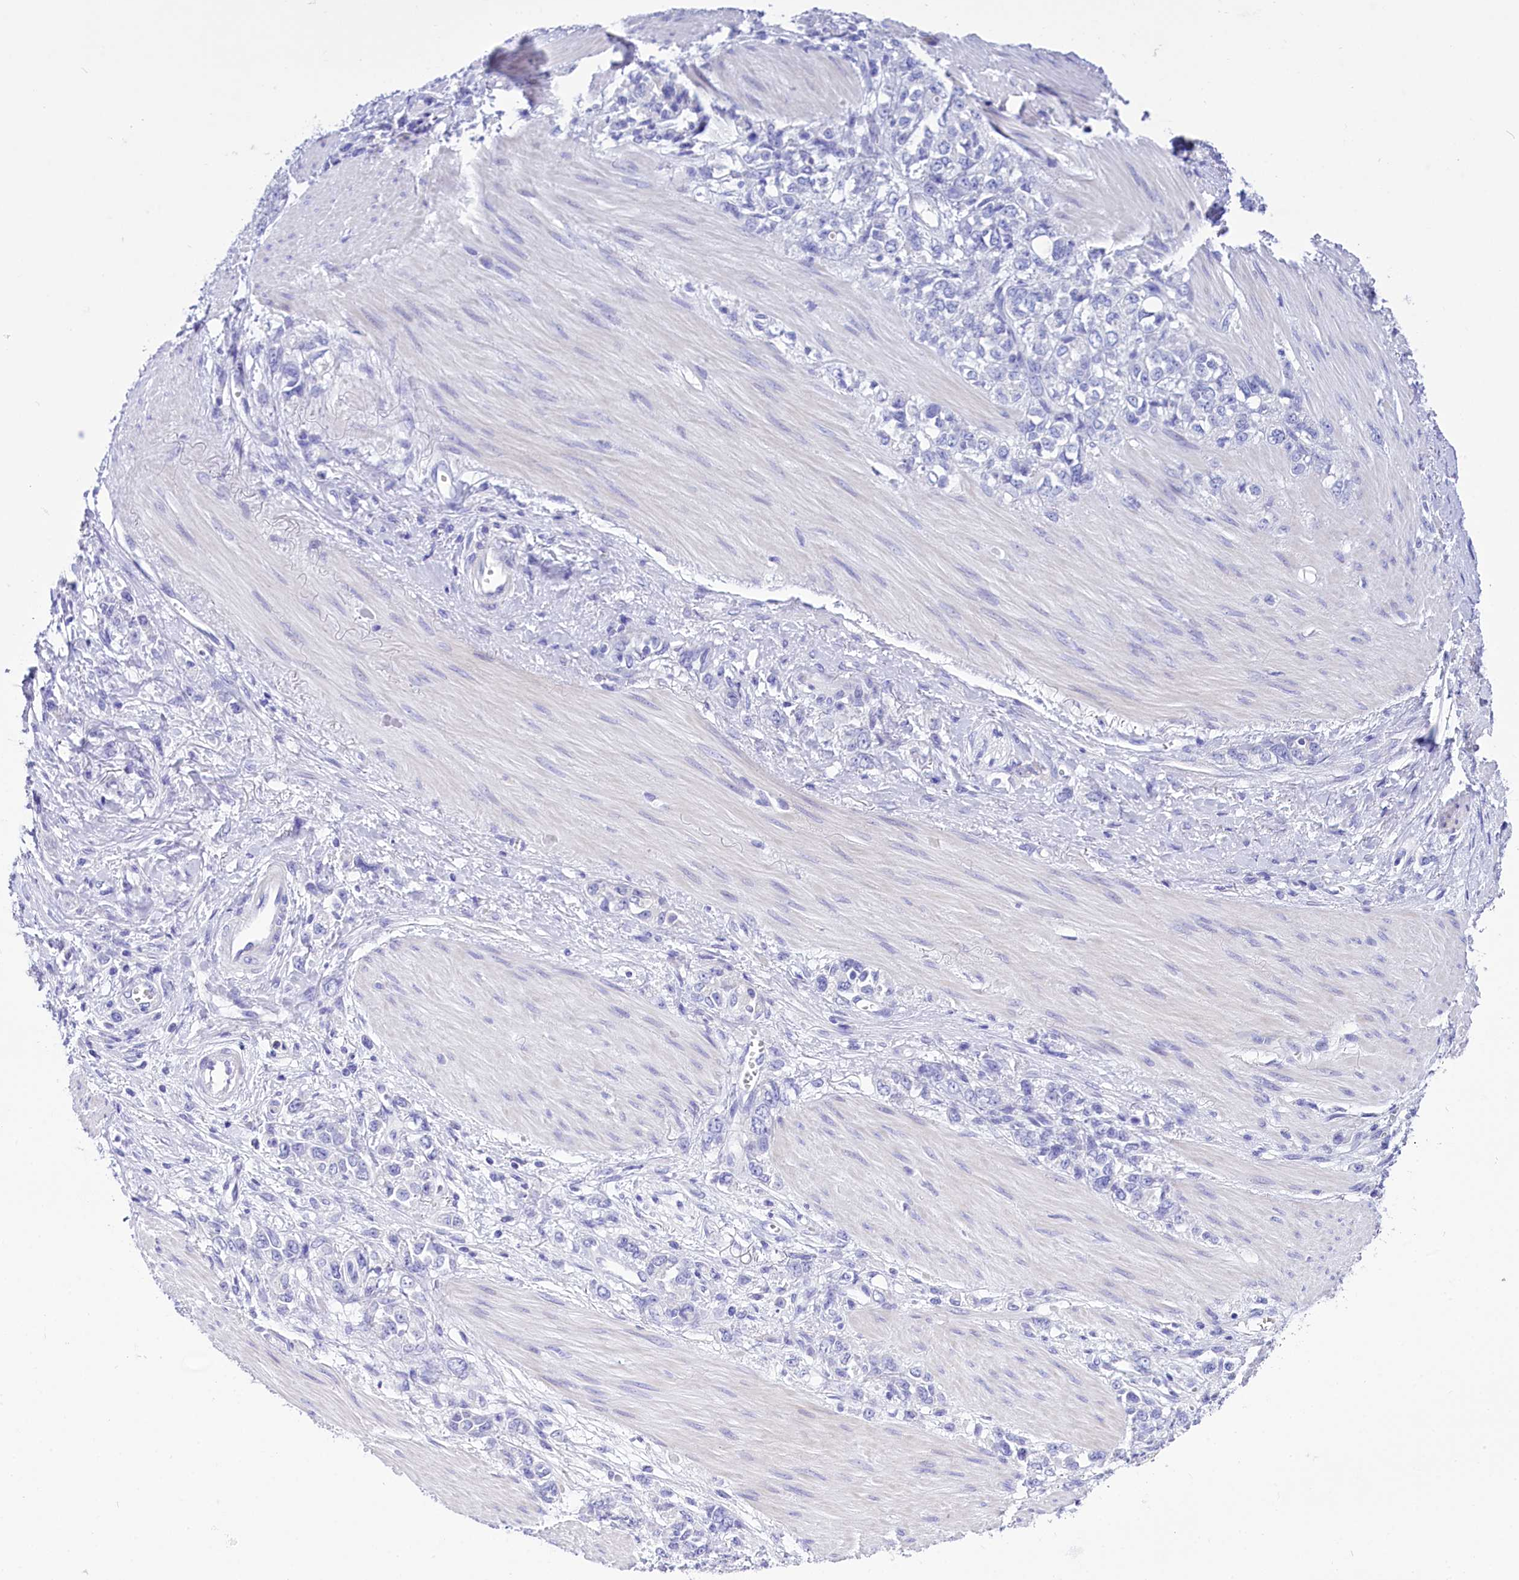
{"staining": {"intensity": "negative", "quantity": "none", "location": "none"}, "tissue": "stomach cancer", "cell_type": "Tumor cells", "image_type": "cancer", "snomed": [{"axis": "morphology", "description": "Adenocarcinoma, NOS"}, {"axis": "topography", "description": "Stomach"}], "caption": "Human stomach cancer (adenocarcinoma) stained for a protein using immunohistochemistry (IHC) exhibits no expression in tumor cells.", "gene": "TTC36", "patient": {"sex": "female", "age": 76}}